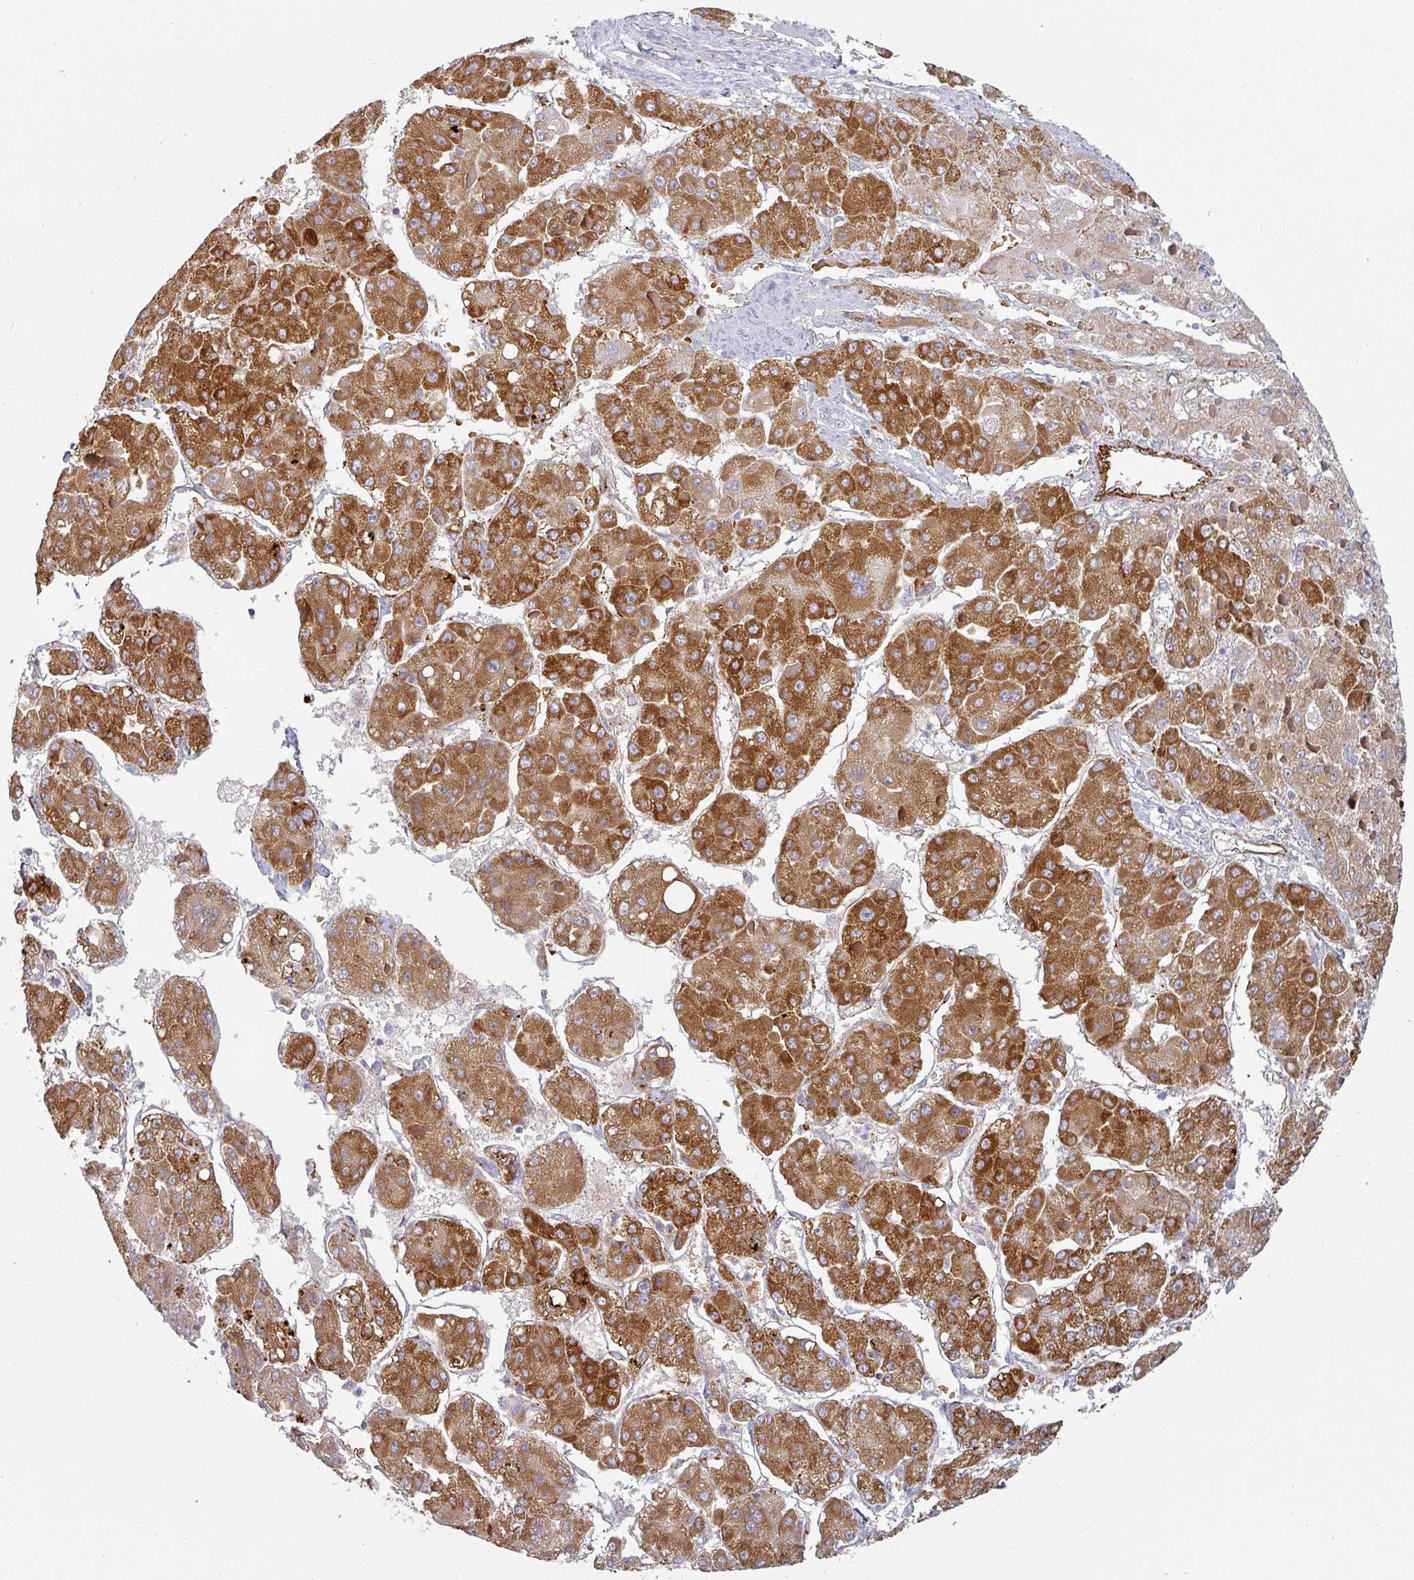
{"staining": {"intensity": "strong", "quantity": ">75%", "location": "cytoplasmic/membranous"}, "tissue": "liver cancer", "cell_type": "Tumor cells", "image_type": "cancer", "snomed": [{"axis": "morphology", "description": "Carcinoma, Hepatocellular, NOS"}, {"axis": "topography", "description": "Liver"}], "caption": "The photomicrograph shows immunohistochemical staining of liver cancer. There is strong cytoplasmic/membranous positivity is present in about >75% of tumor cells.", "gene": "PRODH2", "patient": {"sex": "female", "age": 73}}